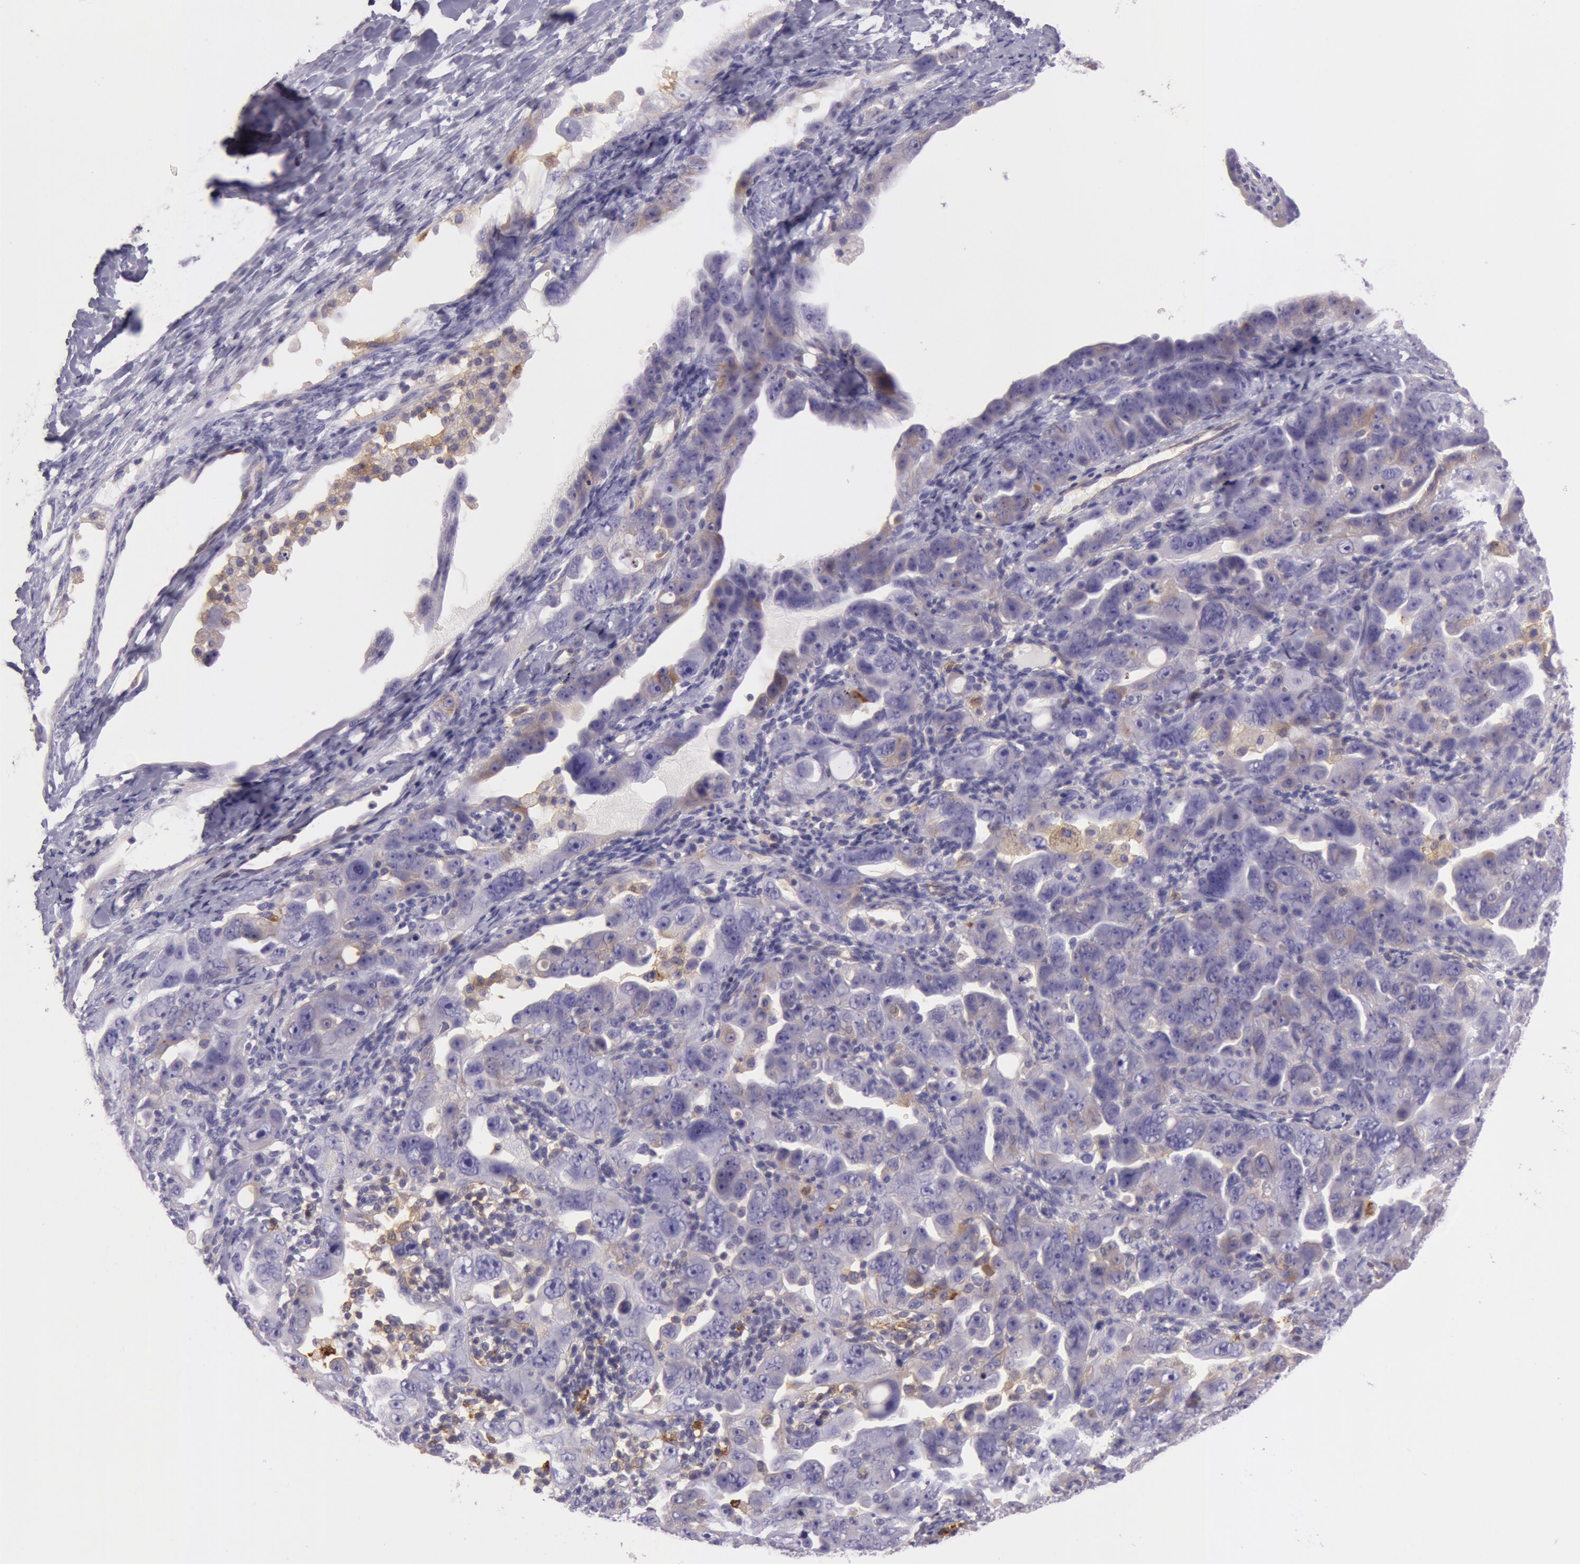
{"staining": {"intensity": "moderate", "quantity": "<25%", "location": "cytoplasmic/membranous"}, "tissue": "ovarian cancer", "cell_type": "Tumor cells", "image_type": "cancer", "snomed": [{"axis": "morphology", "description": "Cystadenocarcinoma, serous, NOS"}, {"axis": "topography", "description": "Ovary"}], "caption": "There is low levels of moderate cytoplasmic/membranous staining in tumor cells of ovarian cancer, as demonstrated by immunohistochemical staining (brown color).", "gene": "LY75", "patient": {"sex": "female", "age": 66}}